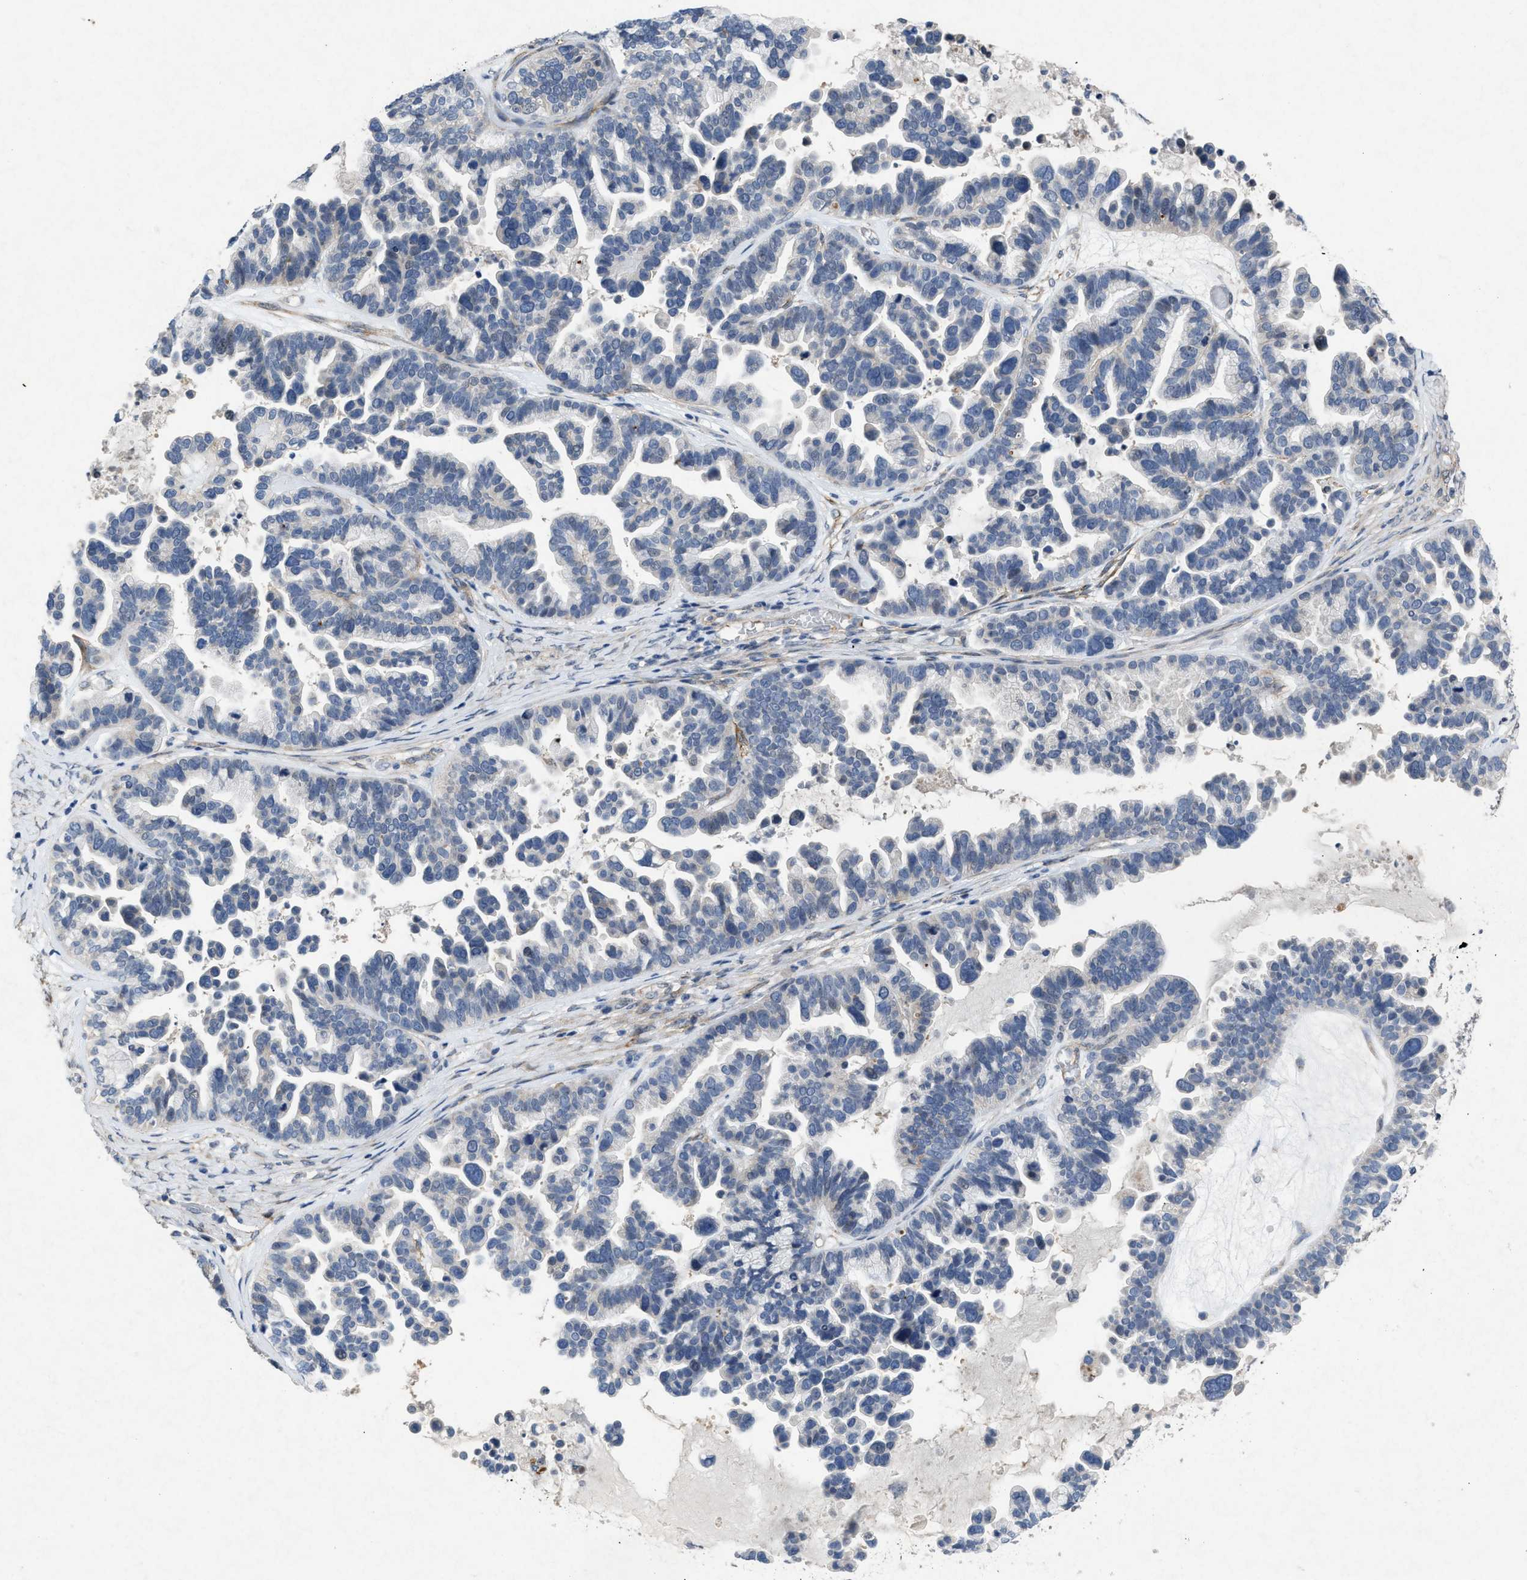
{"staining": {"intensity": "negative", "quantity": "none", "location": "none"}, "tissue": "ovarian cancer", "cell_type": "Tumor cells", "image_type": "cancer", "snomed": [{"axis": "morphology", "description": "Cystadenocarcinoma, serous, NOS"}, {"axis": "topography", "description": "Ovary"}], "caption": "DAB immunohistochemical staining of ovarian cancer displays no significant positivity in tumor cells.", "gene": "PDGFRA", "patient": {"sex": "female", "age": 56}}